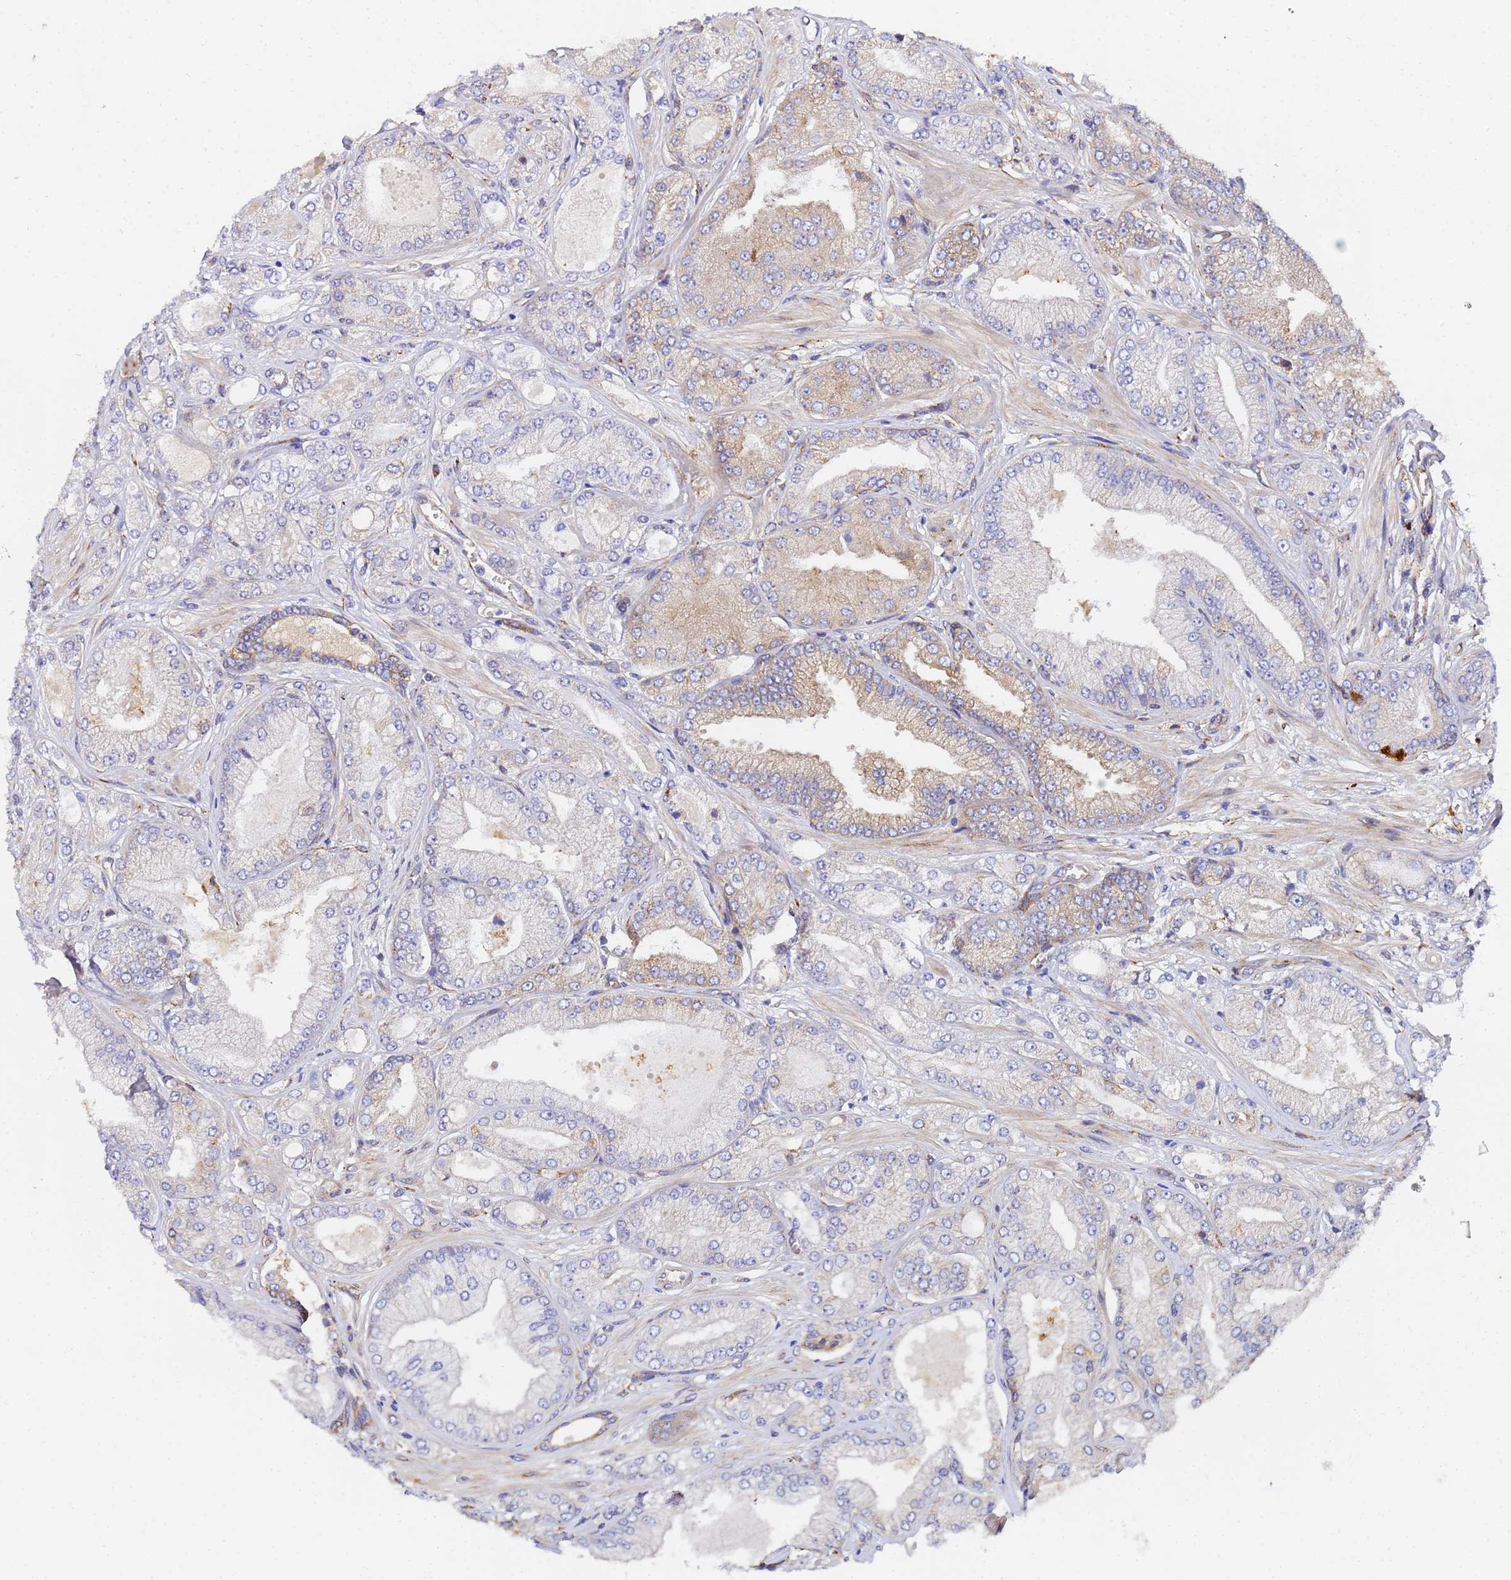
{"staining": {"intensity": "moderate", "quantity": "<25%", "location": "cytoplasmic/membranous"}, "tissue": "prostate cancer", "cell_type": "Tumor cells", "image_type": "cancer", "snomed": [{"axis": "morphology", "description": "Adenocarcinoma, Low grade"}, {"axis": "topography", "description": "Prostate"}], "caption": "The immunohistochemical stain labels moderate cytoplasmic/membranous expression in tumor cells of prostate cancer (adenocarcinoma (low-grade)) tissue.", "gene": "POM121", "patient": {"sex": "male", "age": 55}}